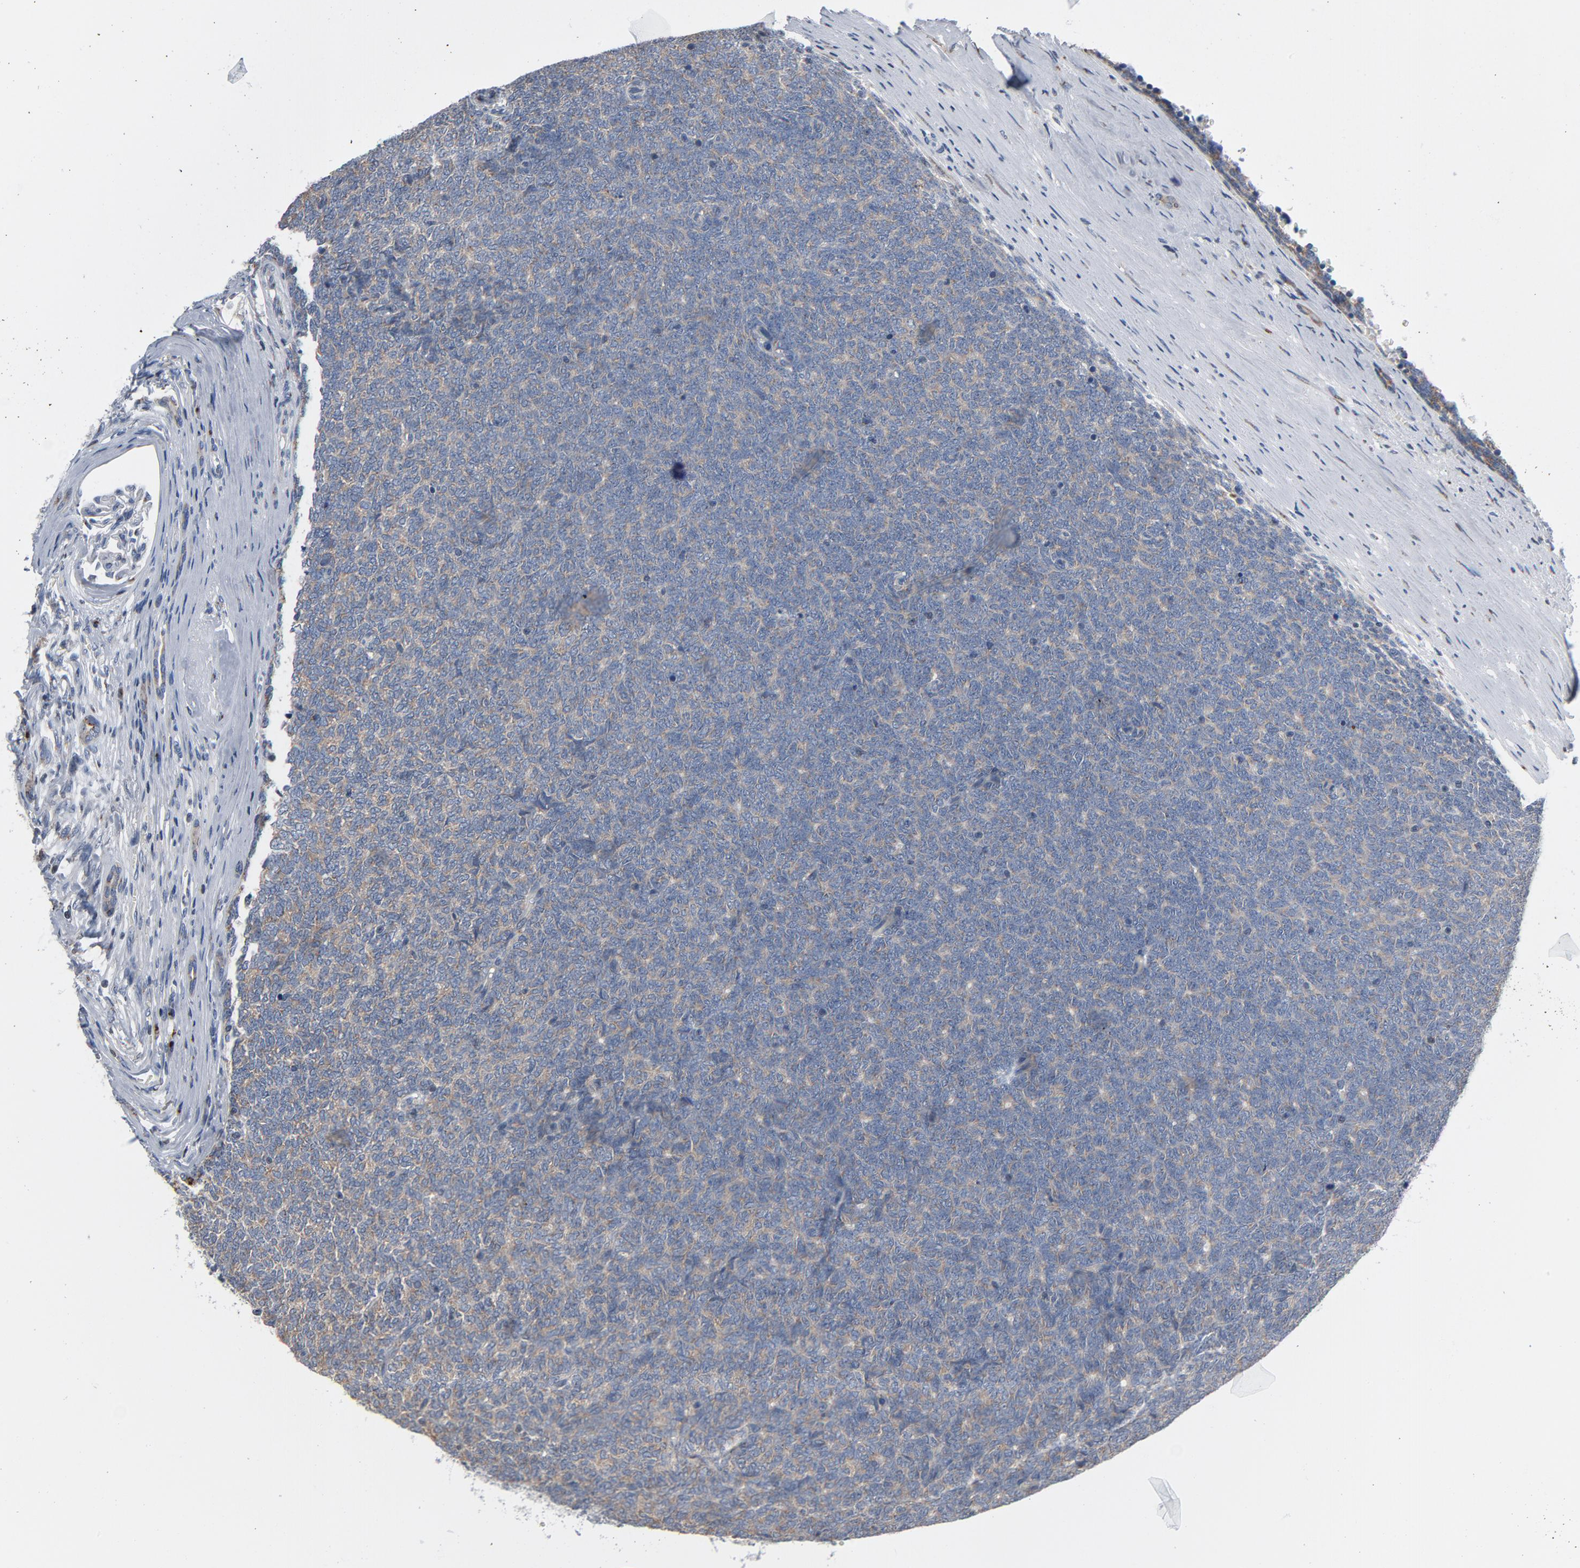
{"staining": {"intensity": "moderate", "quantity": ">75%", "location": "cytoplasmic/membranous"}, "tissue": "renal cancer", "cell_type": "Tumor cells", "image_type": "cancer", "snomed": [{"axis": "morphology", "description": "Neoplasm, malignant, NOS"}, {"axis": "topography", "description": "Kidney"}], "caption": "A brown stain highlights moderate cytoplasmic/membranous positivity of a protein in human renal malignant neoplasm tumor cells.", "gene": "YIPF6", "patient": {"sex": "male", "age": 28}}